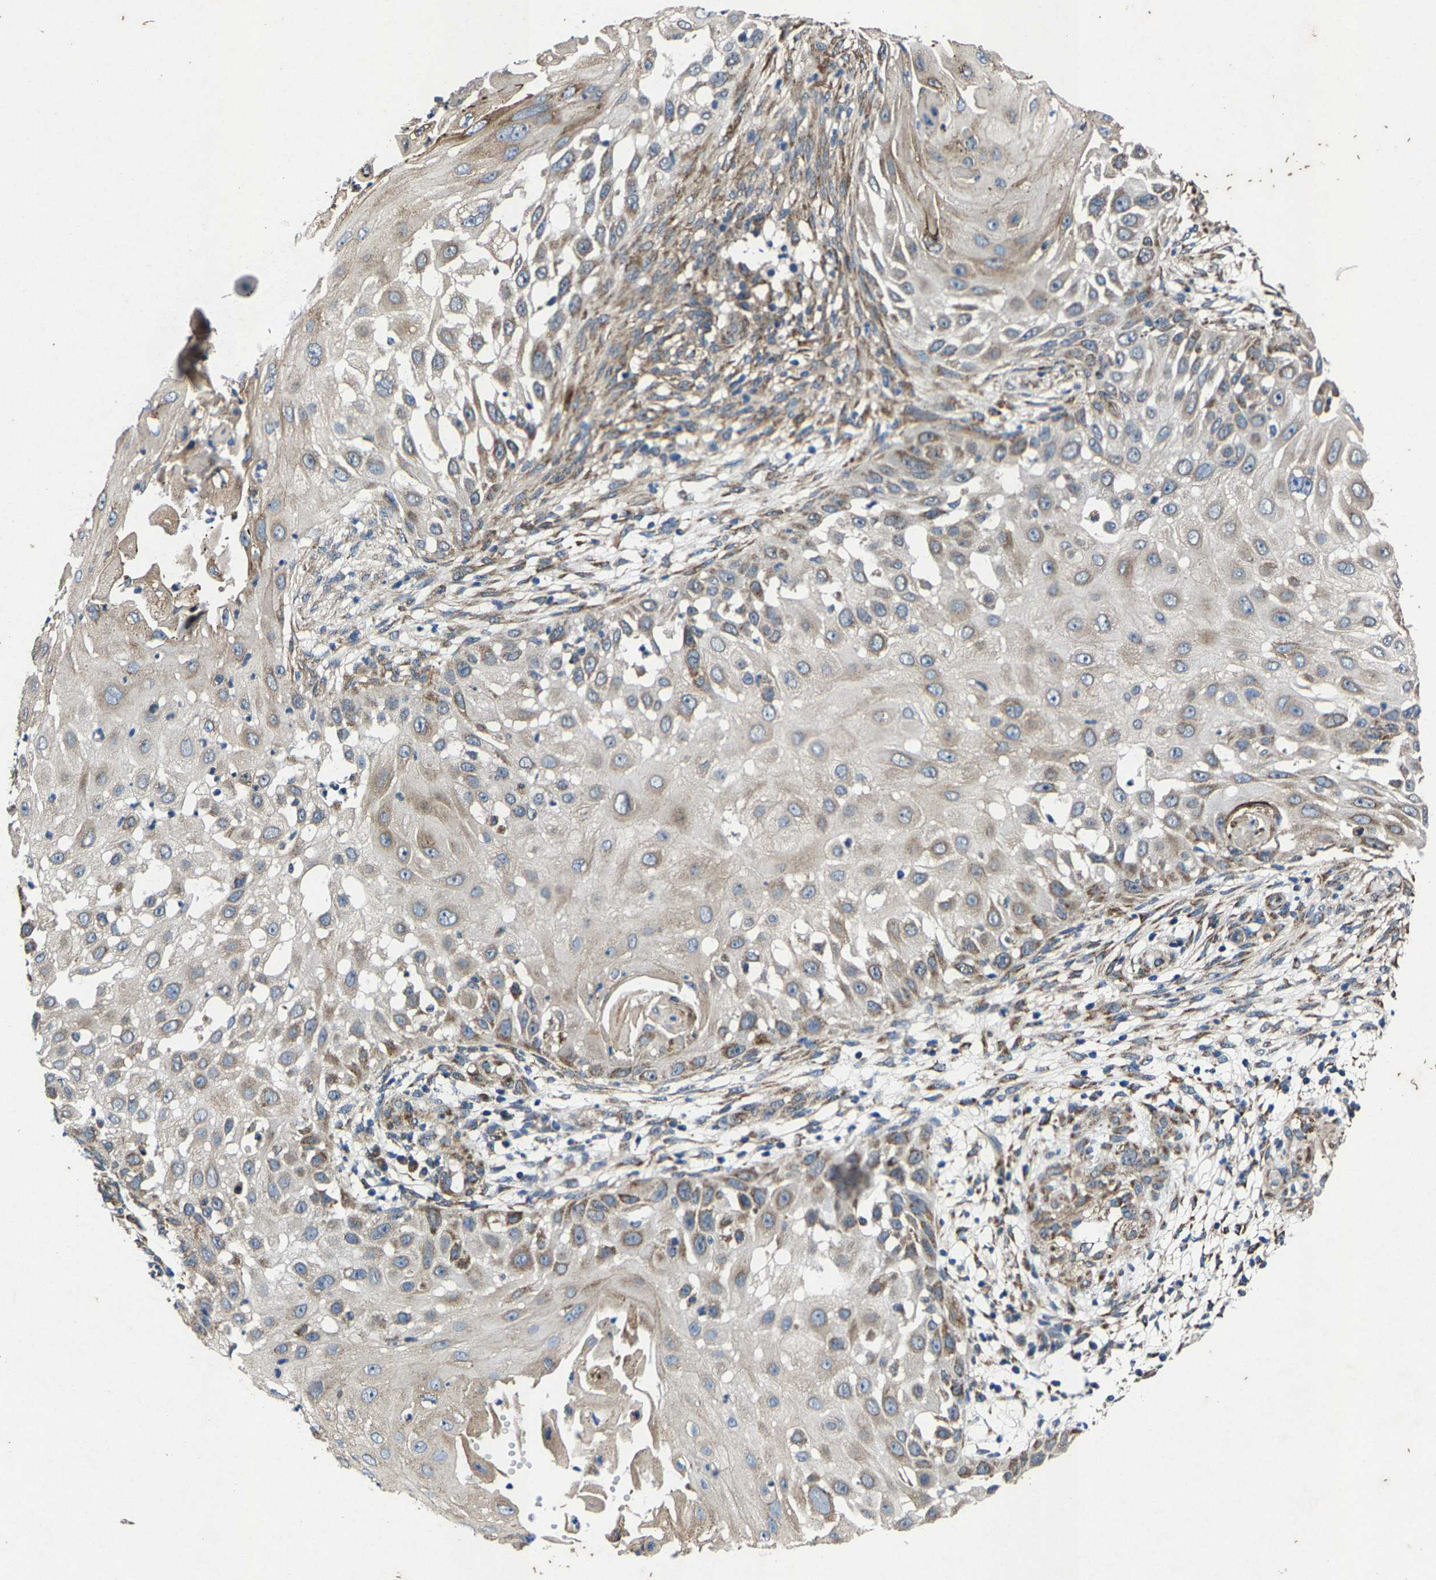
{"staining": {"intensity": "weak", "quantity": "25%-75%", "location": "cytoplasmic/membranous"}, "tissue": "skin cancer", "cell_type": "Tumor cells", "image_type": "cancer", "snomed": [{"axis": "morphology", "description": "Squamous cell carcinoma, NOS"}, {"axis": "topography", "description": "Skin"}], "caption": "This micrograph displays skin squamous cell carcinoma stained with immunohistochemistry to label a protein in brown. The cytoplasmic/membranous of tumor cells show weak positivity for the protein. Nuclei are counter-stained blue.", "gene": "PDP1", "patient": {"sex": "female", "age": 44}}